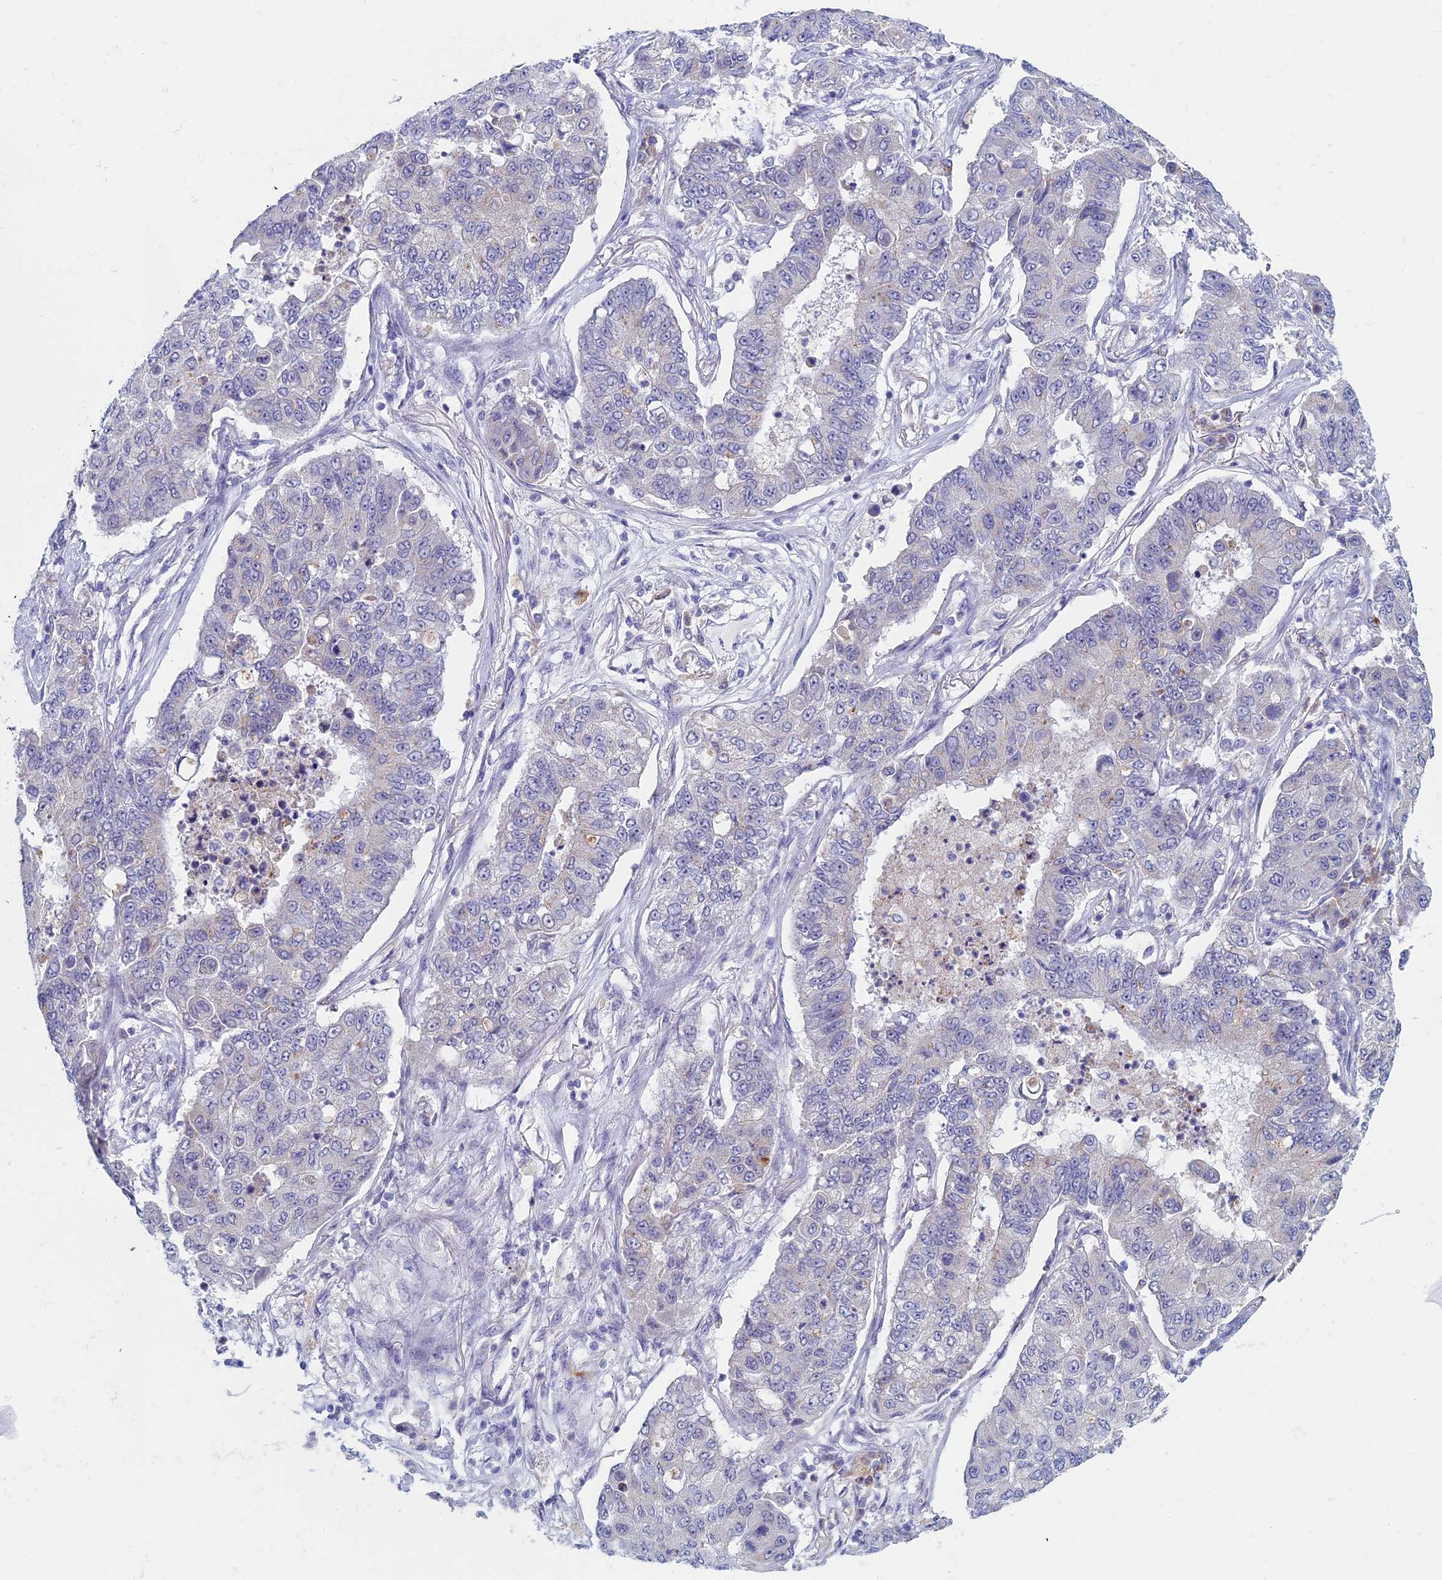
{"staining": {"intensity": "negative", "quantity": "none", "location": "none"}, "tissue": "lung cancer", "cell_type": "Tumor cells", "image_type": "cancer", "snomed": [{"axis": "morphology", "description": "Squamous cell carcinoma, NOS"}, {"axis": "topography", "description": "Lung"}], "caption": "Tumor cells show no significant positivity in lung squamous cell carcinoma. Brightfield microscopy of immunohistochemistry (IHC) stained with DAB (brown) and hematoxylin (blue), captured at high magnification.", "gene": "MAGEB6", "patient": {"sex": "male", "age": 74}}